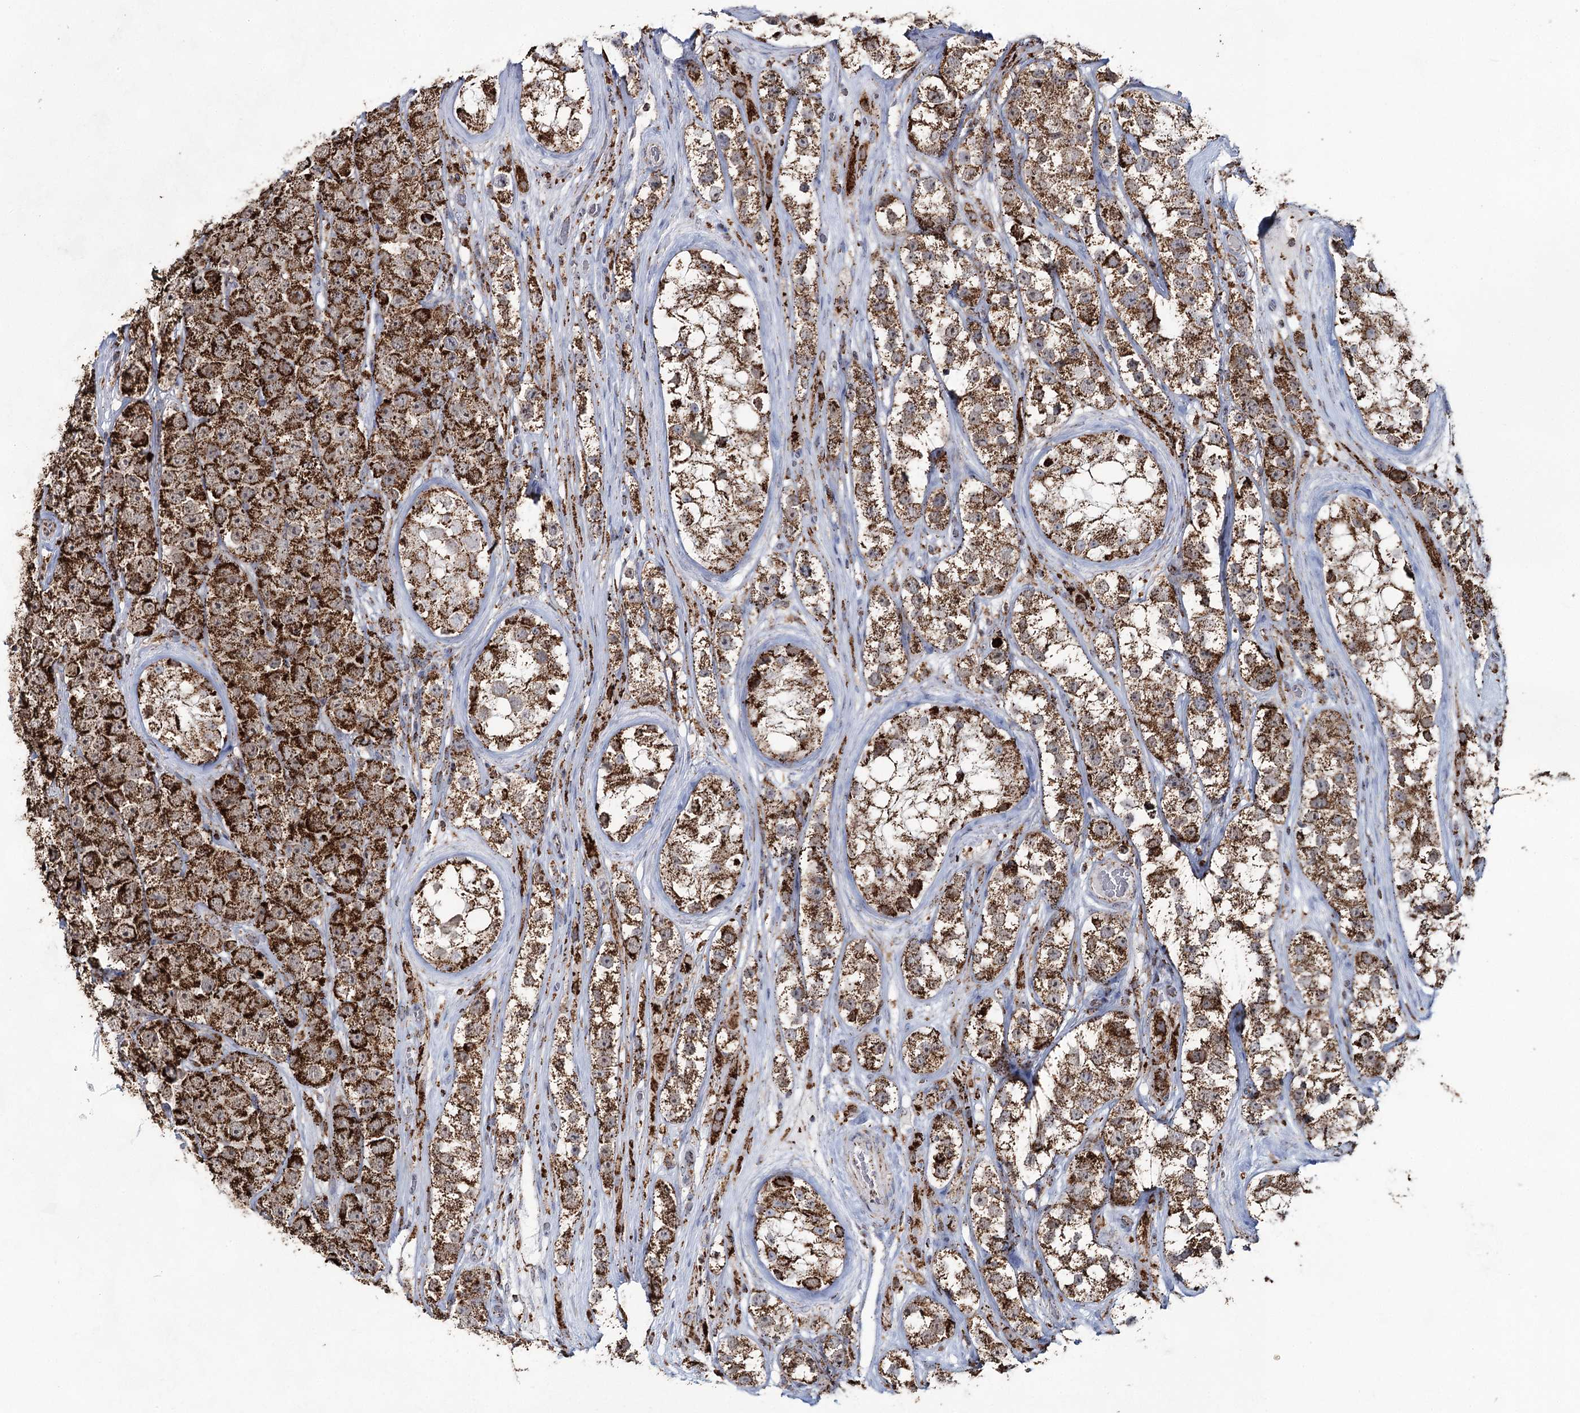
{"staining": {"intensity": "strong", "quantity": ">75%", "location": "cytoplasmic/membranous"}, "tissue": "testis cancer", "cell_type": "Tumor cells", "image_type": "cancer", "snomed": [{"axis": "morphology", "description": "Seminoma, NOS"}, {"axis": "topography", "description": "Testis"}], "caption": "IHC staining of testis seminoma, which reveals high levels of strong cytoplasmic/membranous staining in approximately >75% of tumor cells indicating strong cytoplasmic/membranous protein positivity. The staining was performed using DAB (3,3'-diaminobenzidine) (brown) for protein detection and nuclei were counterstained in hematoxylin (blue).", "gene": "CWF19L1", "patient": {"sex": "male", "age": 28}}